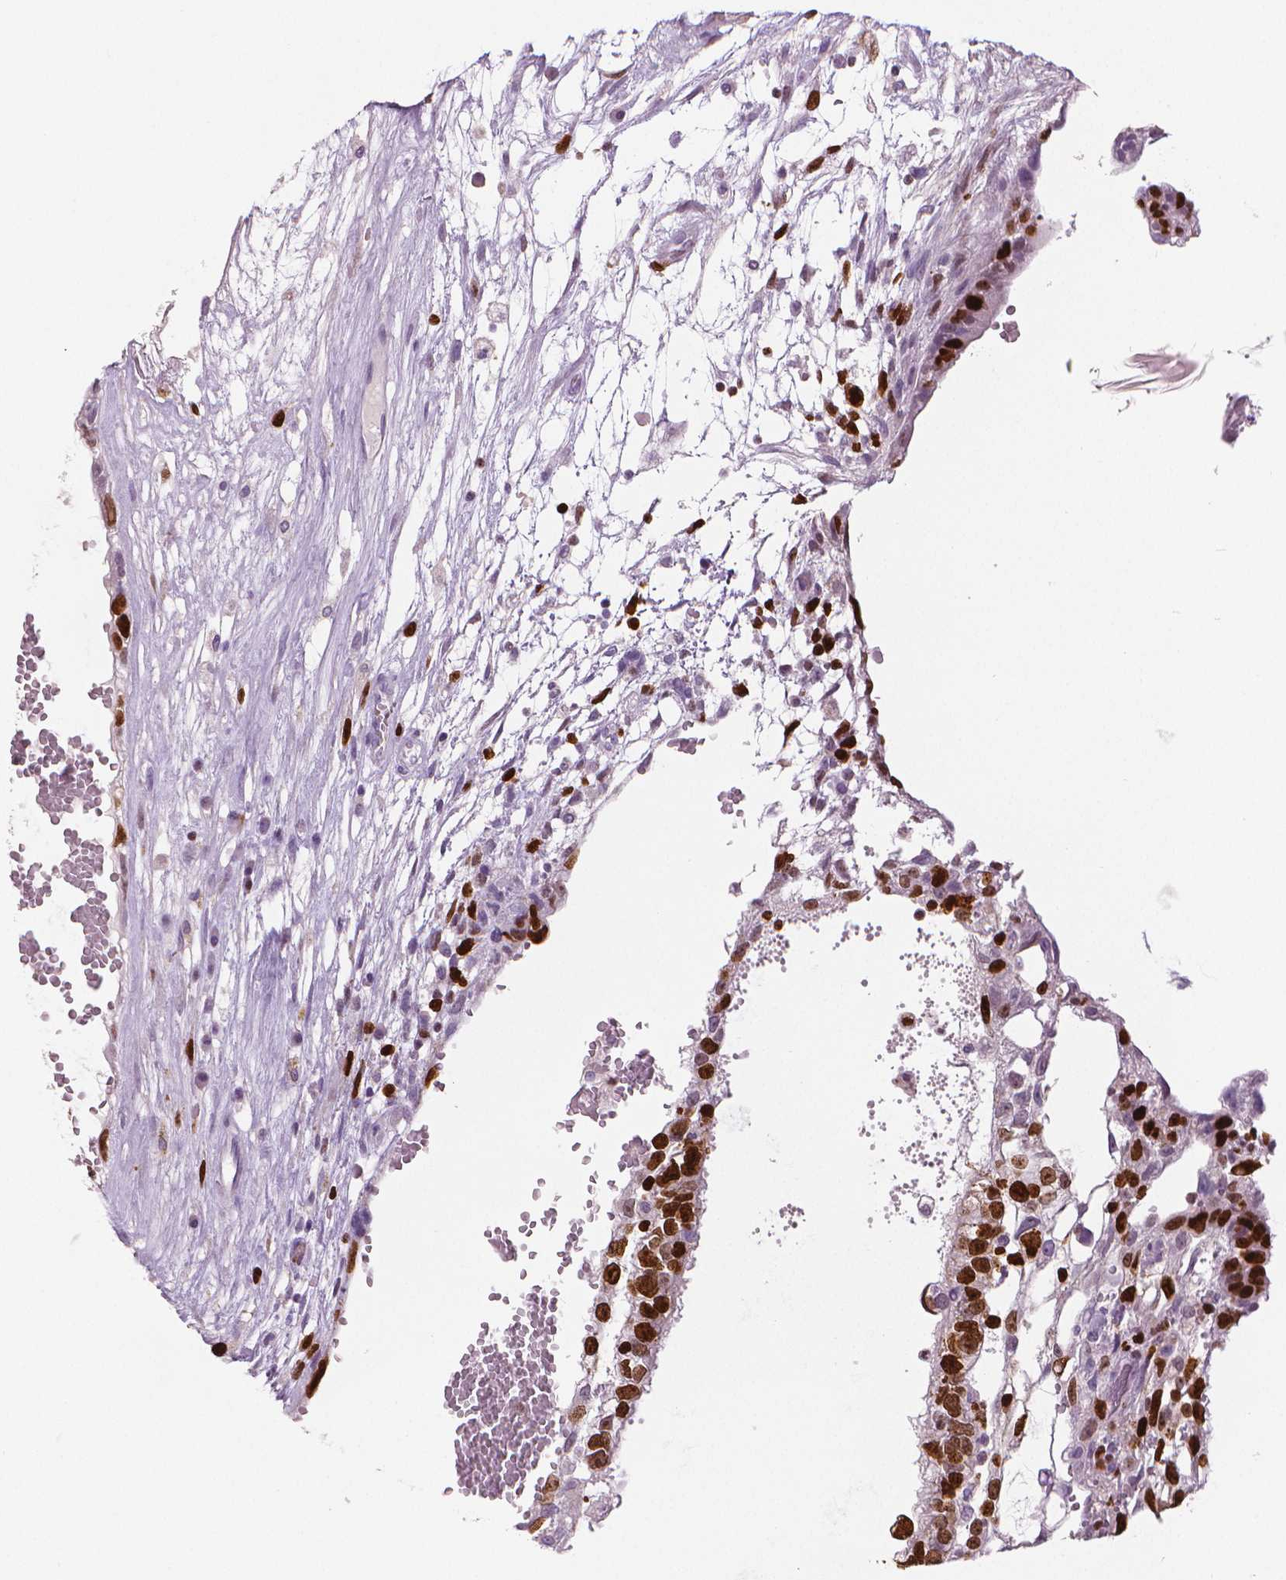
{"staining": {"intensity": "strong", "quantity": "25%-75%", "location": "nuclear"}, "tissue": "testis cancer", "cell_type": "Tumor cells", "image_type": "cancer", "snomed": [{"axis": "morphology", "description": "Normal tissue, NOS"}, {"axis": "morphology", "description": "Carcinoma, Embryonal, NOS"}, {"axis": "topography", "description": "Testis"}], "caption": "Protein expression by immunohistochemistry (IHC) shows strong nuclear expression in approximately 25%-75% of tumor cells in testis cancer. (brown staining indicates protein expression, while blue staining denotes nuclei).", "gene": "MKI67", "patient": {"sex": "male", "age": 32}}